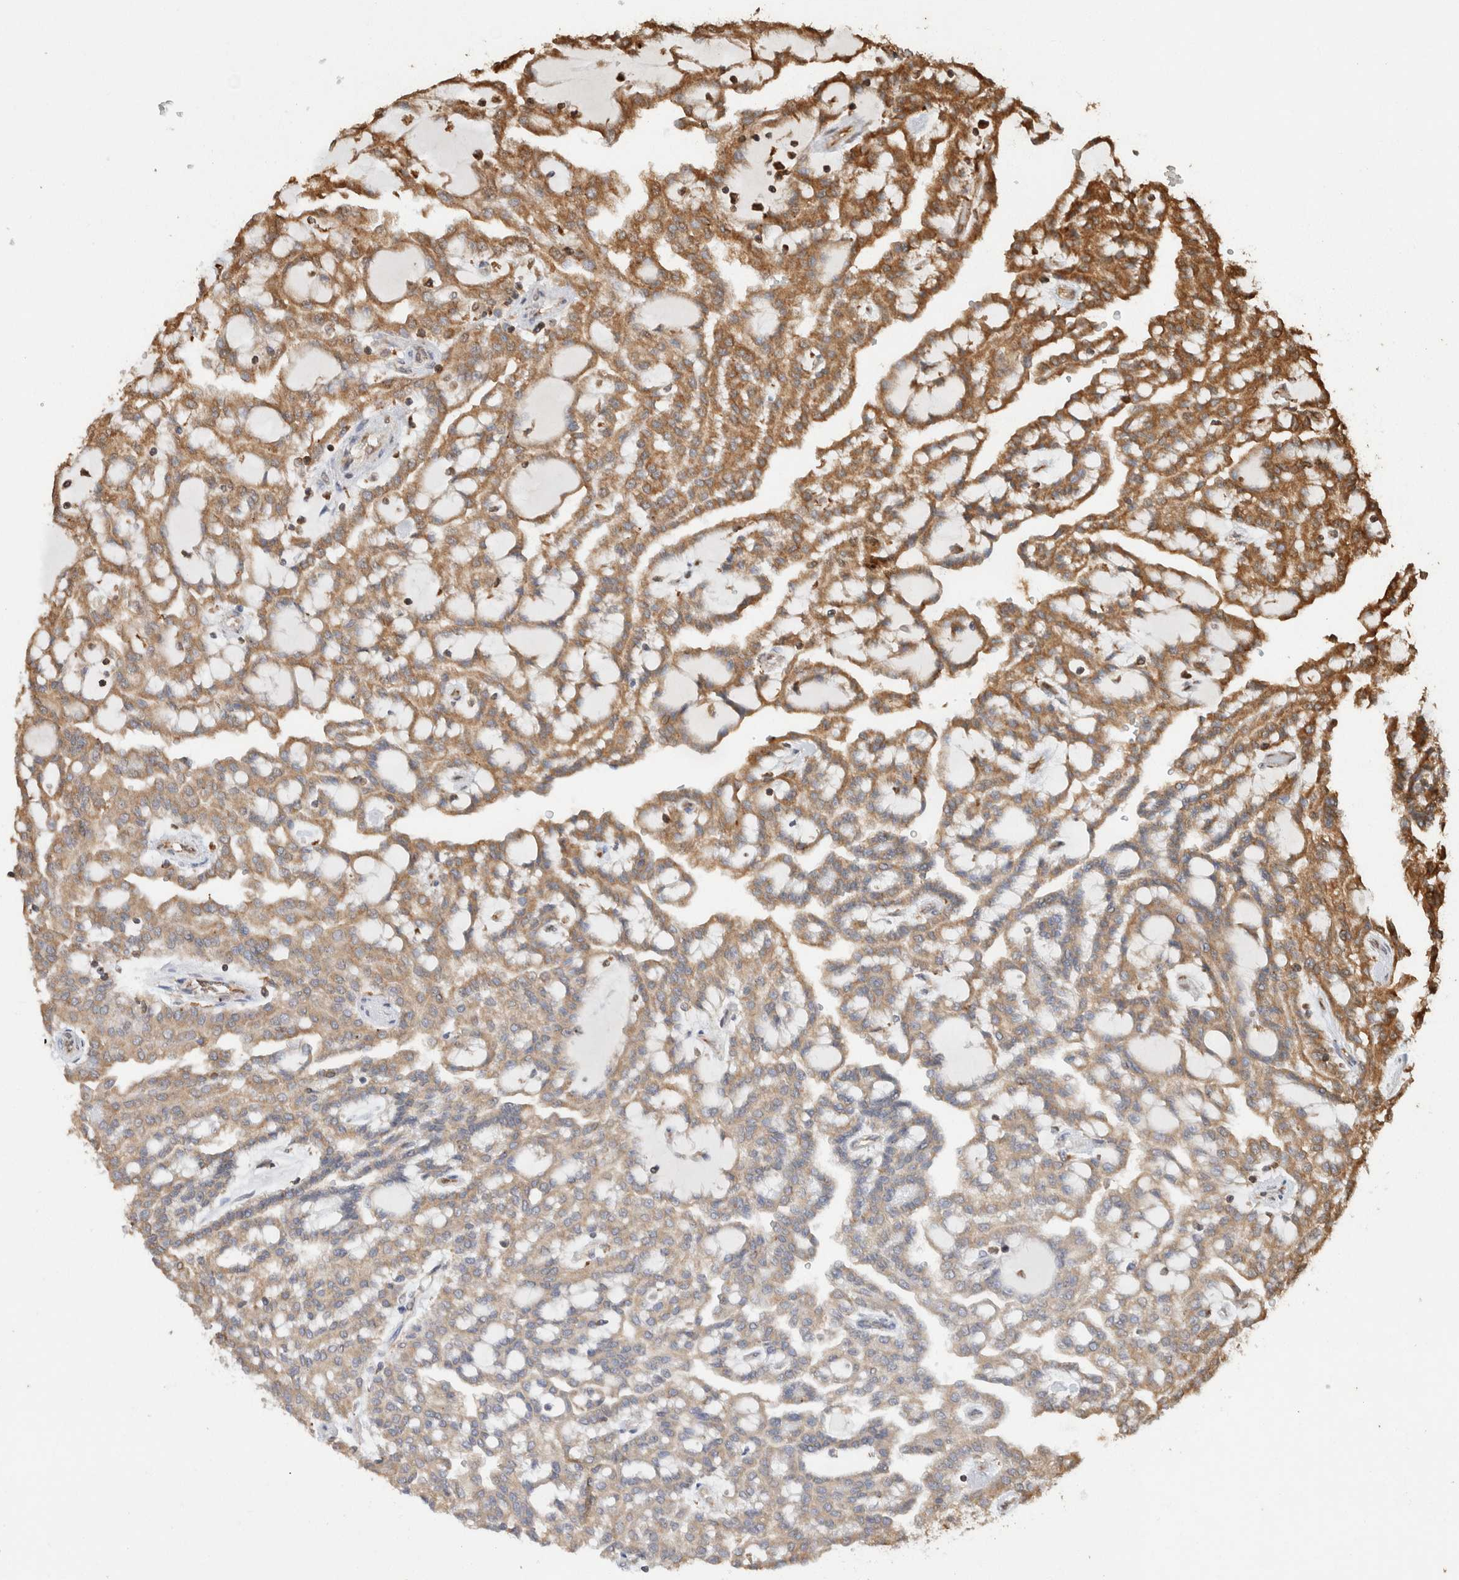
{"staining": {"intensity": "moderate", "quantity": ">75%", "location": "cytoplasmic/membranous"}, "tissue": "renal cancer", "cell_type": "Tumor cells", "image_type": "cancer", "snomed": [{"axis": "morphology", "description": "Adenocarcinoma, NOS"}, {"axis": "topography", "description": "Kidney"}], "caption": "Protein expression analysis of adenocarcinoma (renal) shows moderate cytoplasmic/membranous expression in approximately >75% of tumor cells.", "gene": "ERAP1", "patient": {"sex": "male", "age": 63}}